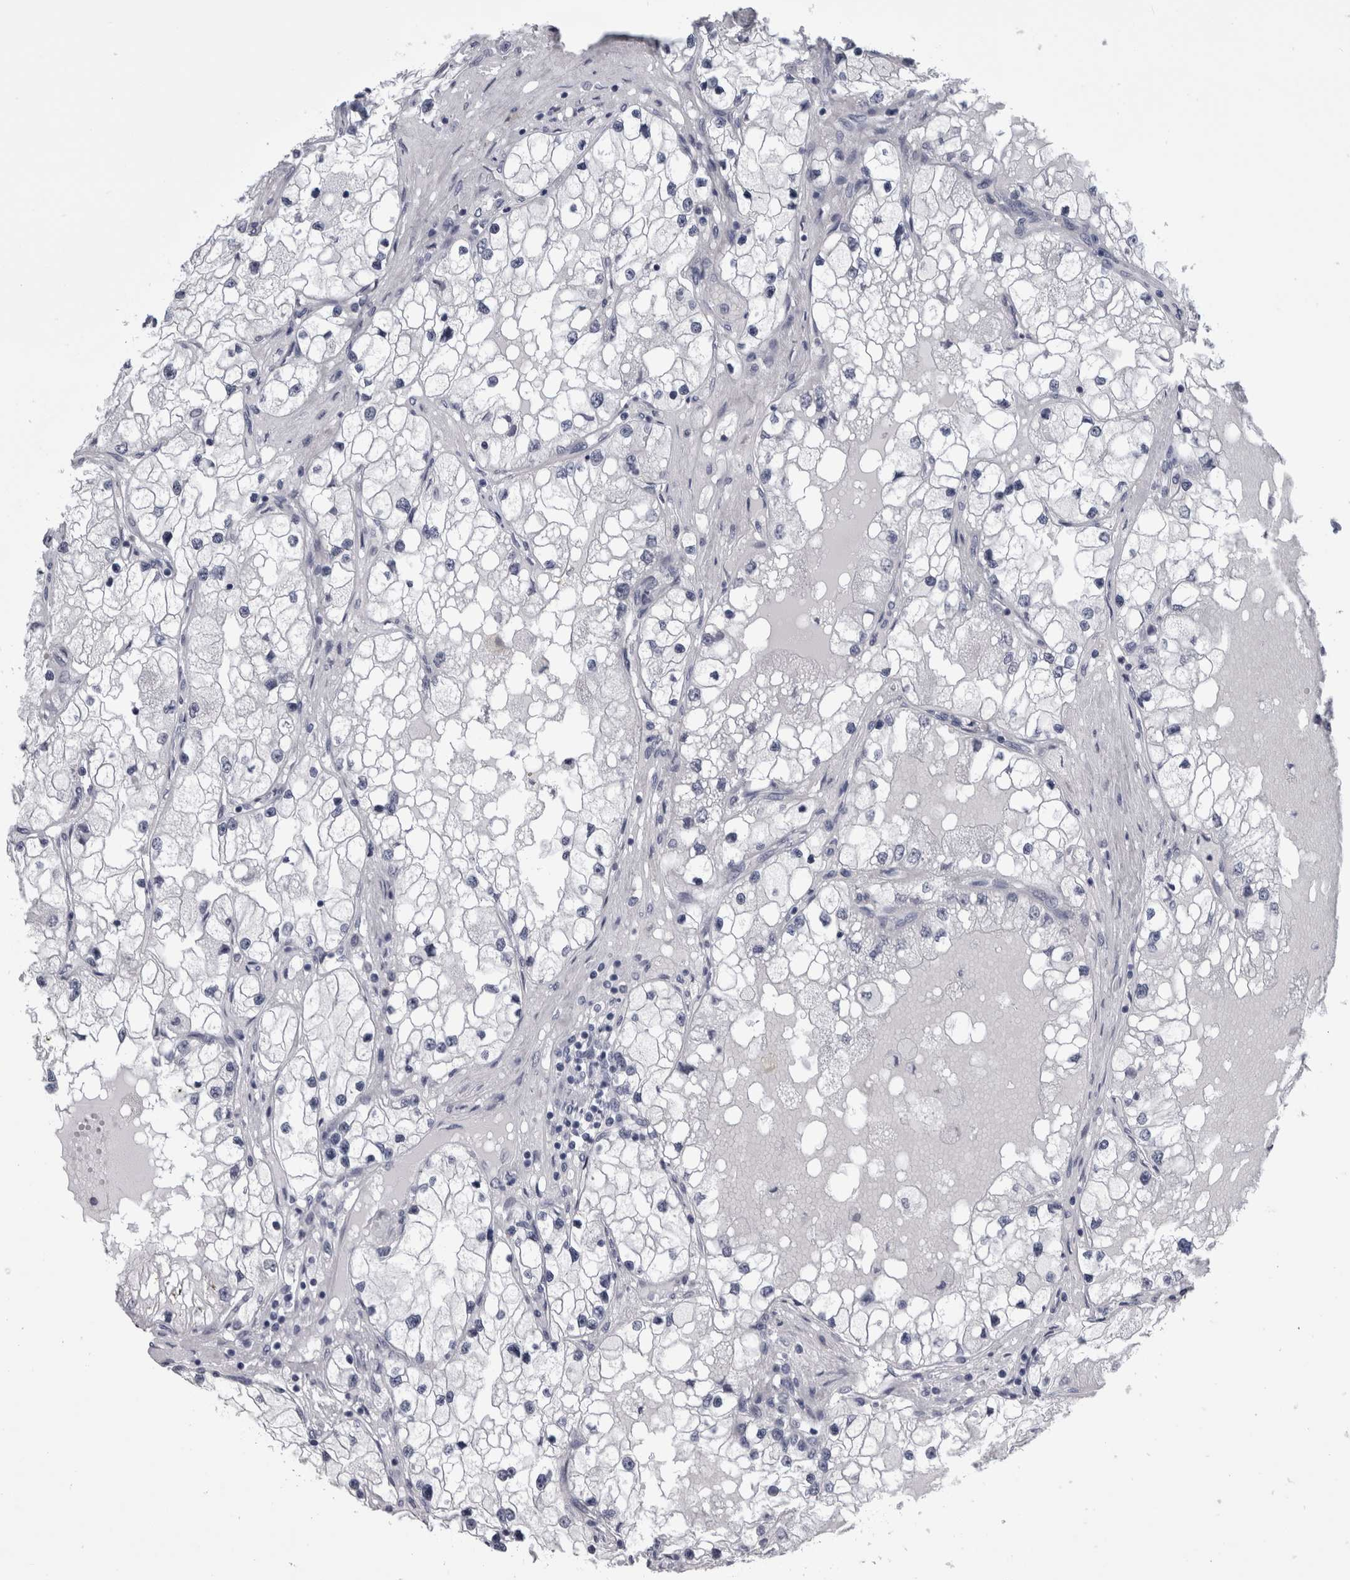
{"staining": {"intensity": "negative", "quantity": "none", "location": "none"}, "tissue": "renal cancer", "cell_type": "Tumor cells", "image_type": "cancer", "snomed": [{"axis": "morphology", "description": "Adenocarcinoma, NOS"}, {"axis": "topography", "description": "Kidney"}], "caption": "The immunohistochemistry (IHC) image has no significant positivity in tumor cells of renal adenocarcinoma tissue.", "gene": "ALDH8A1", "patient": {"sex": "male", "age": 68}}